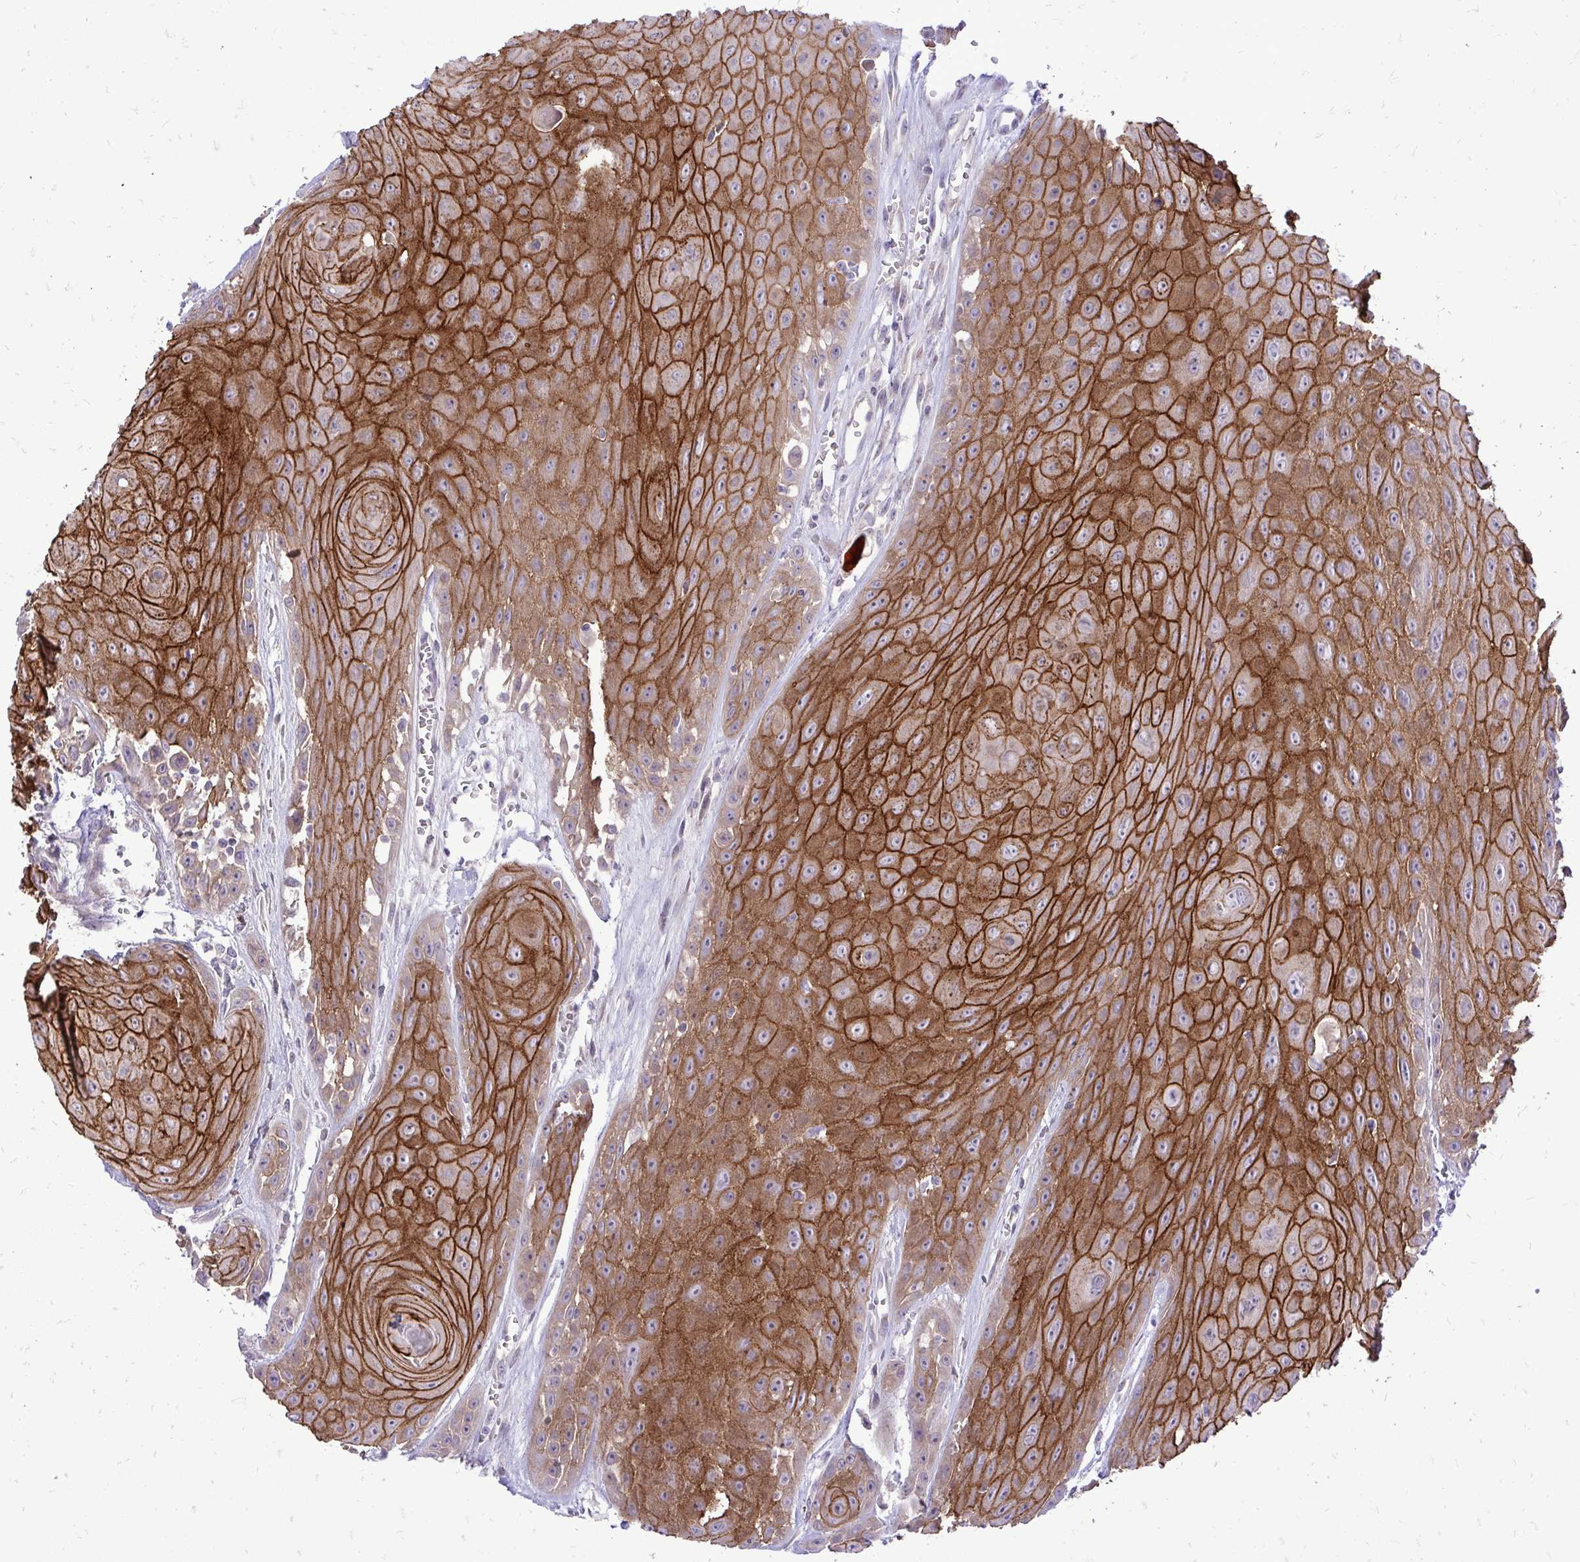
{"staining": {"intensity": "strong", "quantity": ">75%", "location": "cytoplasmic/membranous"}, "tissue": "head and neck cancer", "cell_type": "Tumor cells", "image_type": "cancer", "snomed": [{"axis": "morphology", "description": "Squamous cell carcinoma, NOS"}, {"axis": "topography", "description": "Oral tissue"}, {"axis": "topography", "description": "Head-Neck"}], "caption": "IHC of head and neck cancer (squamous cell carcinoma) displays high levels of strong cytoplasmic/membranous positivity in about >75% of tumor cells.", "gene": "SPTBN2", "patient": {"sex": "male", "age": 81}}